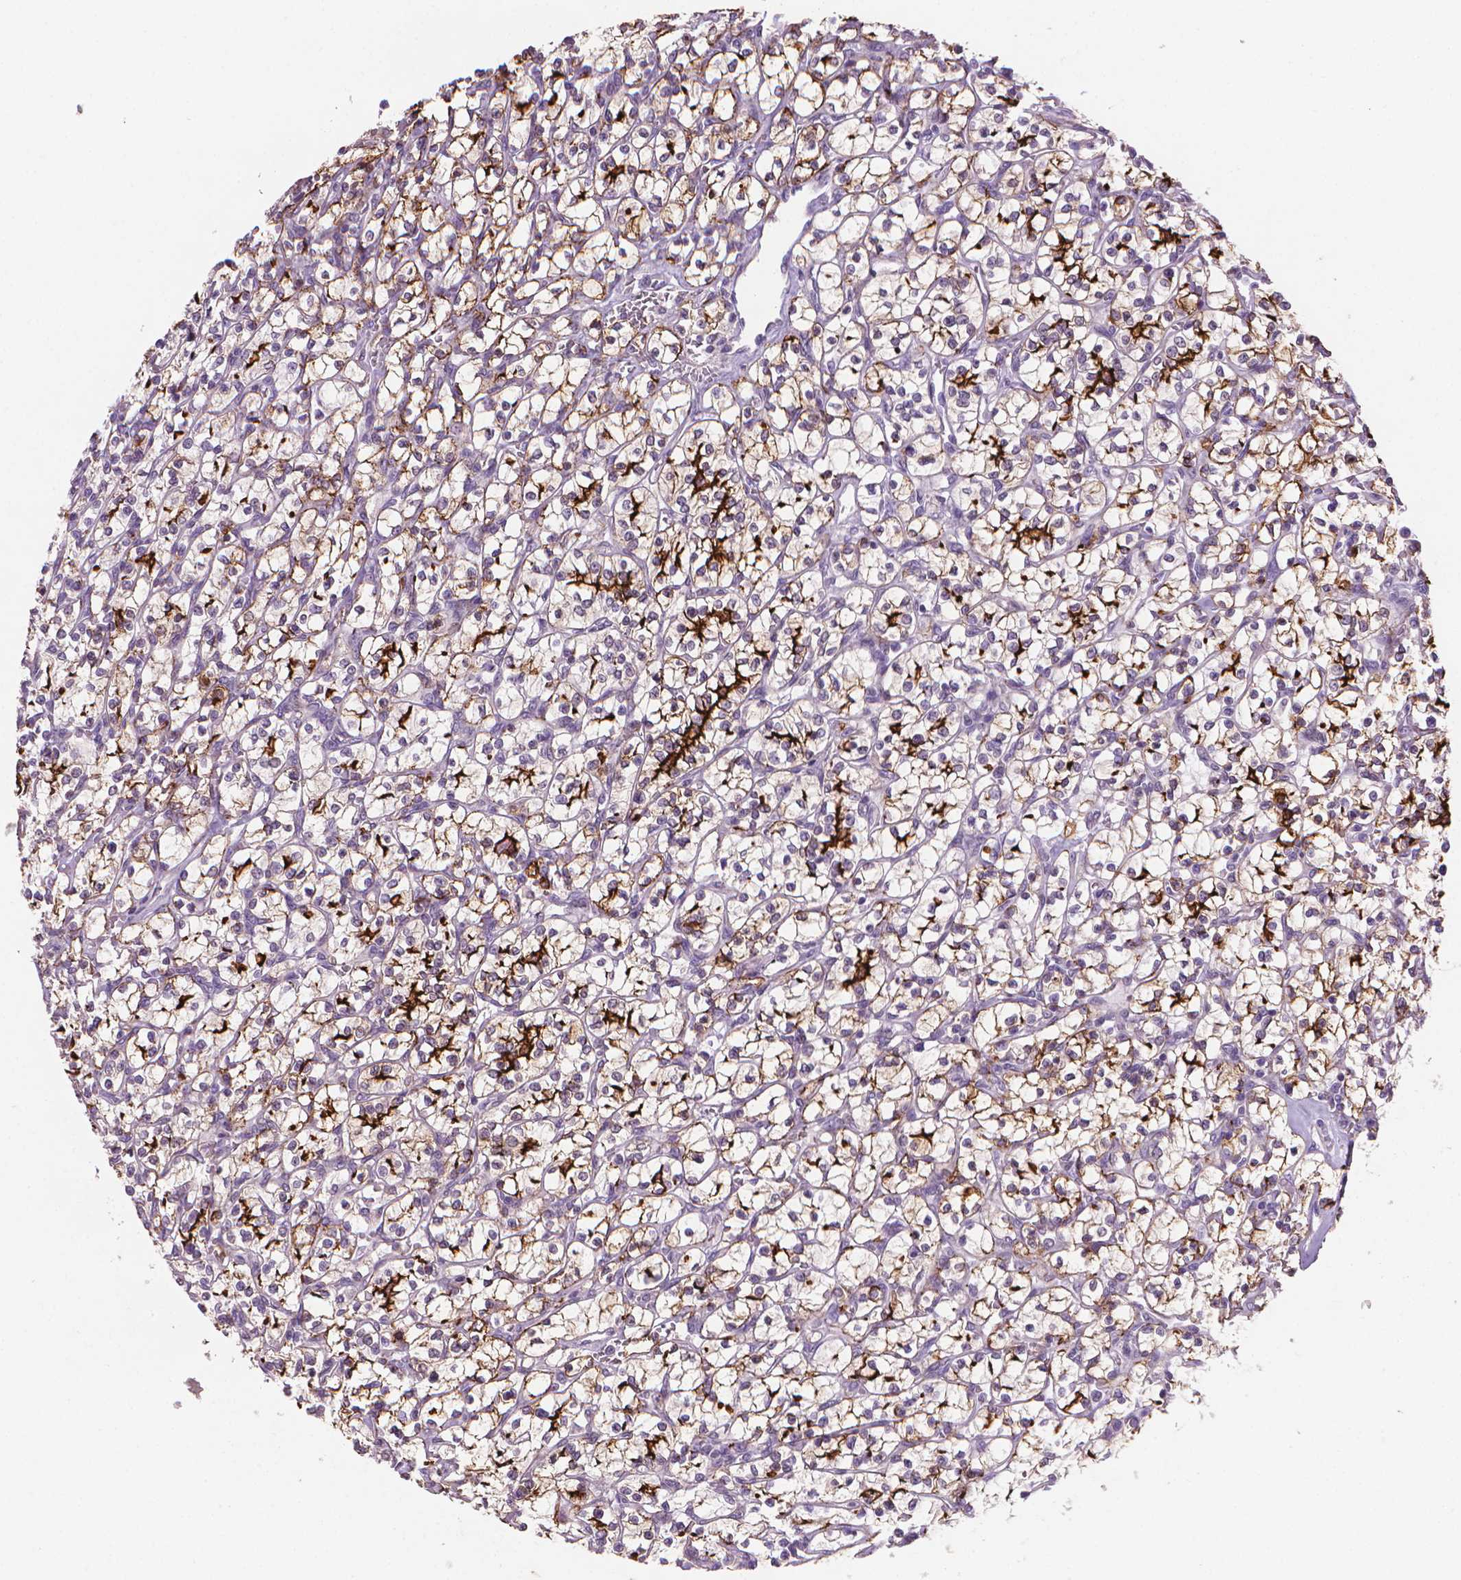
{"staining": {"intensity": "strong", "quantity": "25%-75%", "location": "cytoplasmic/membranous"}, "tissue": "renal cancer", "cell_type": "Tumor cells", "image_type": "cancer", "snomed": [{"axis": "morphology", "description": "Adenocarcinoma, NOS"}, {"axis": "topography", "description": "Kidney"}], "caption": "The micrograph shows a brown stain indicating the presence of a protein in the cytoplasmic/membranous of tumor cells in adenocarcinoma (renal). (Brightfield microscopy of DAB IHC at high magnification).", "gene": "MUC1", "patient": {"sex": "female", "age": 64}}